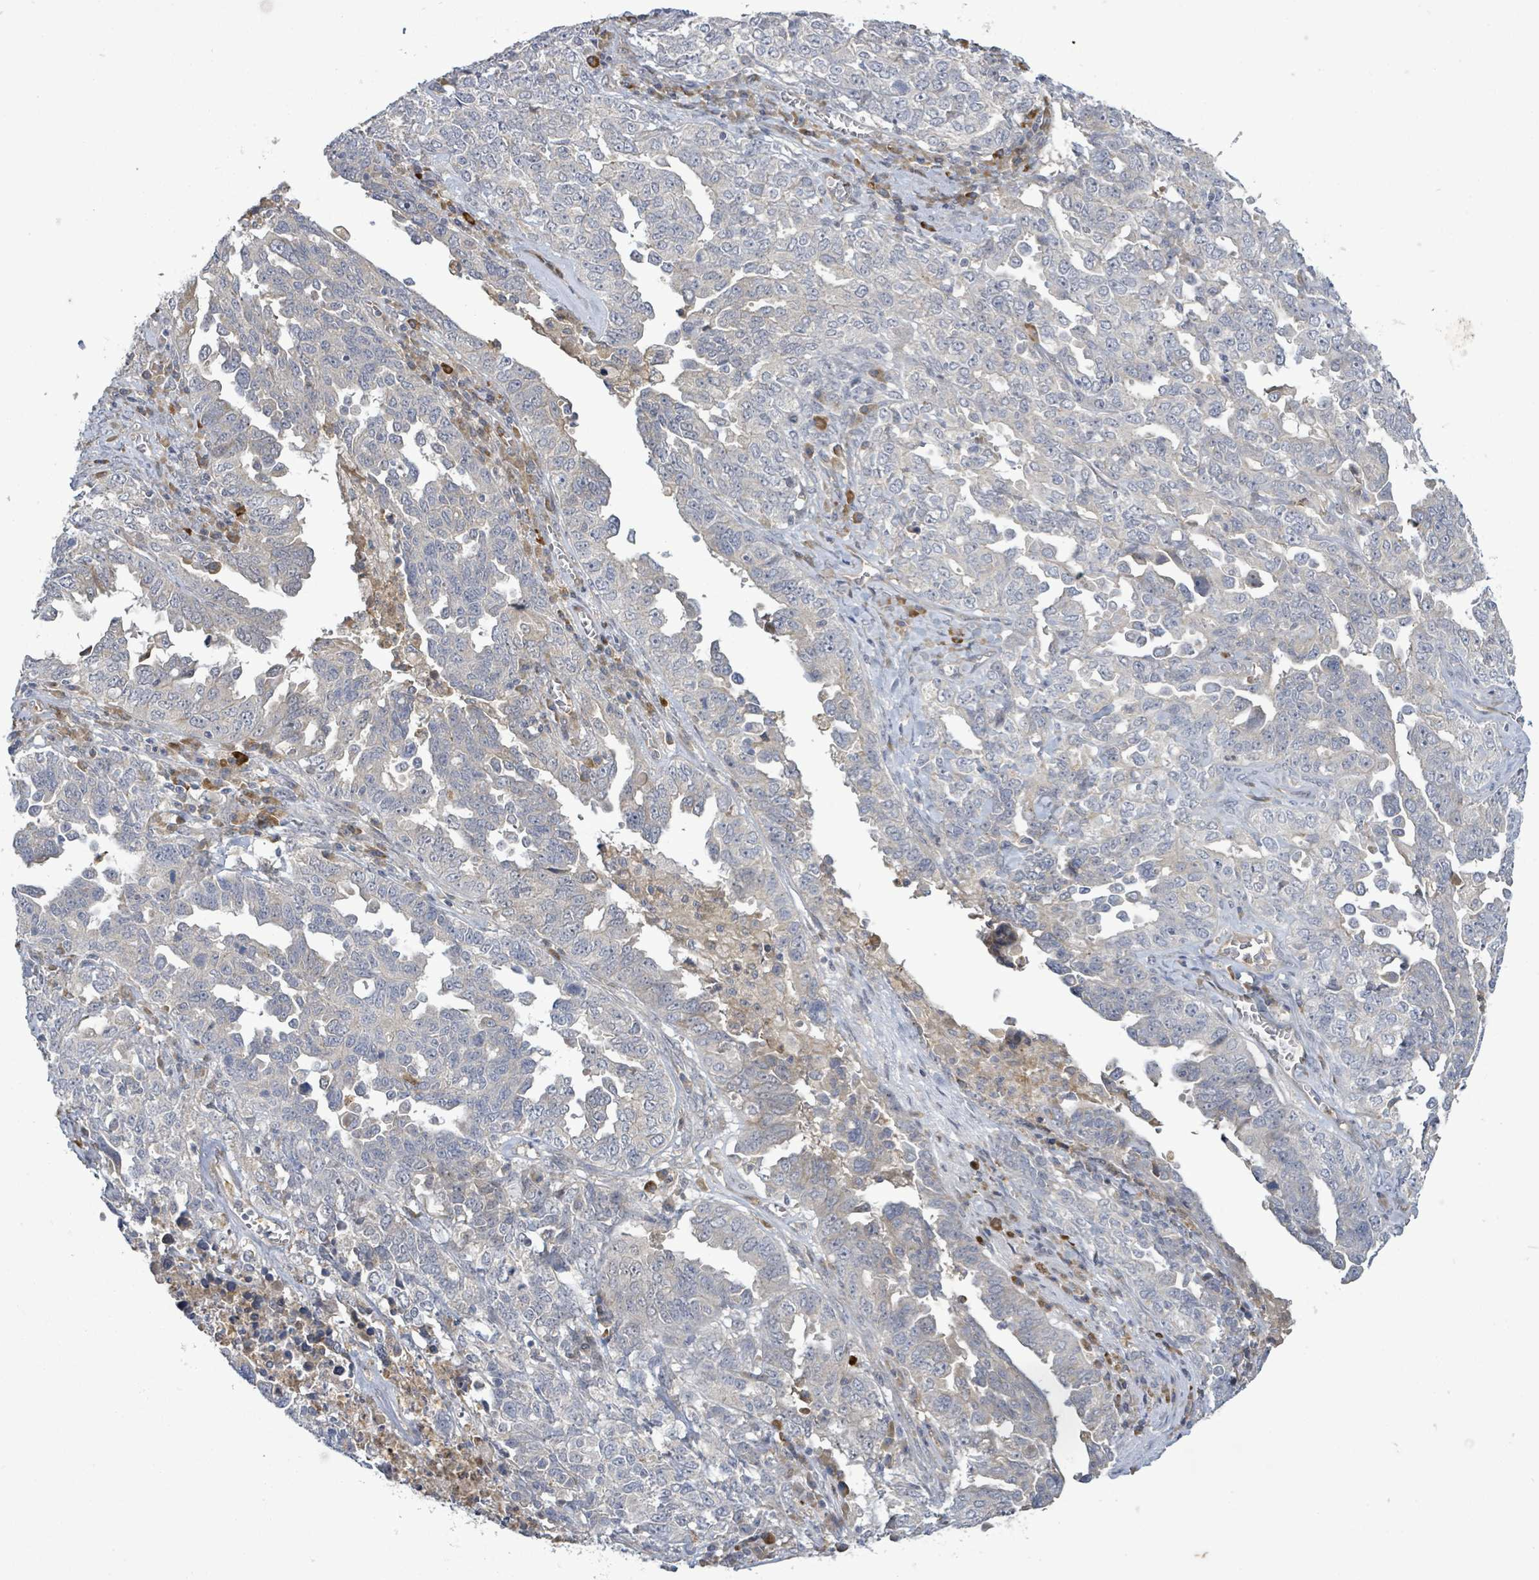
{"staining": {"intensity": "negative", "quantity": "none", "location": "none"}, "tissue": "ovarian cancer", "cell_type": "Tumor cells", "image_type": "cancer", "snomed": [{"axis": "morphology", "description": "Carcinoma, endometroid"}, {"axis": "topography", "description": "Ovary"}], "caption": "DAB (3,3'-diaminobenzidine) immunohistochemical staining of human endometroid carcinoma (ovarian) exhibits no significant staining in tumor cells.", "gene": "SLIT3", "patient": {"sex": "female", "age": 62}}